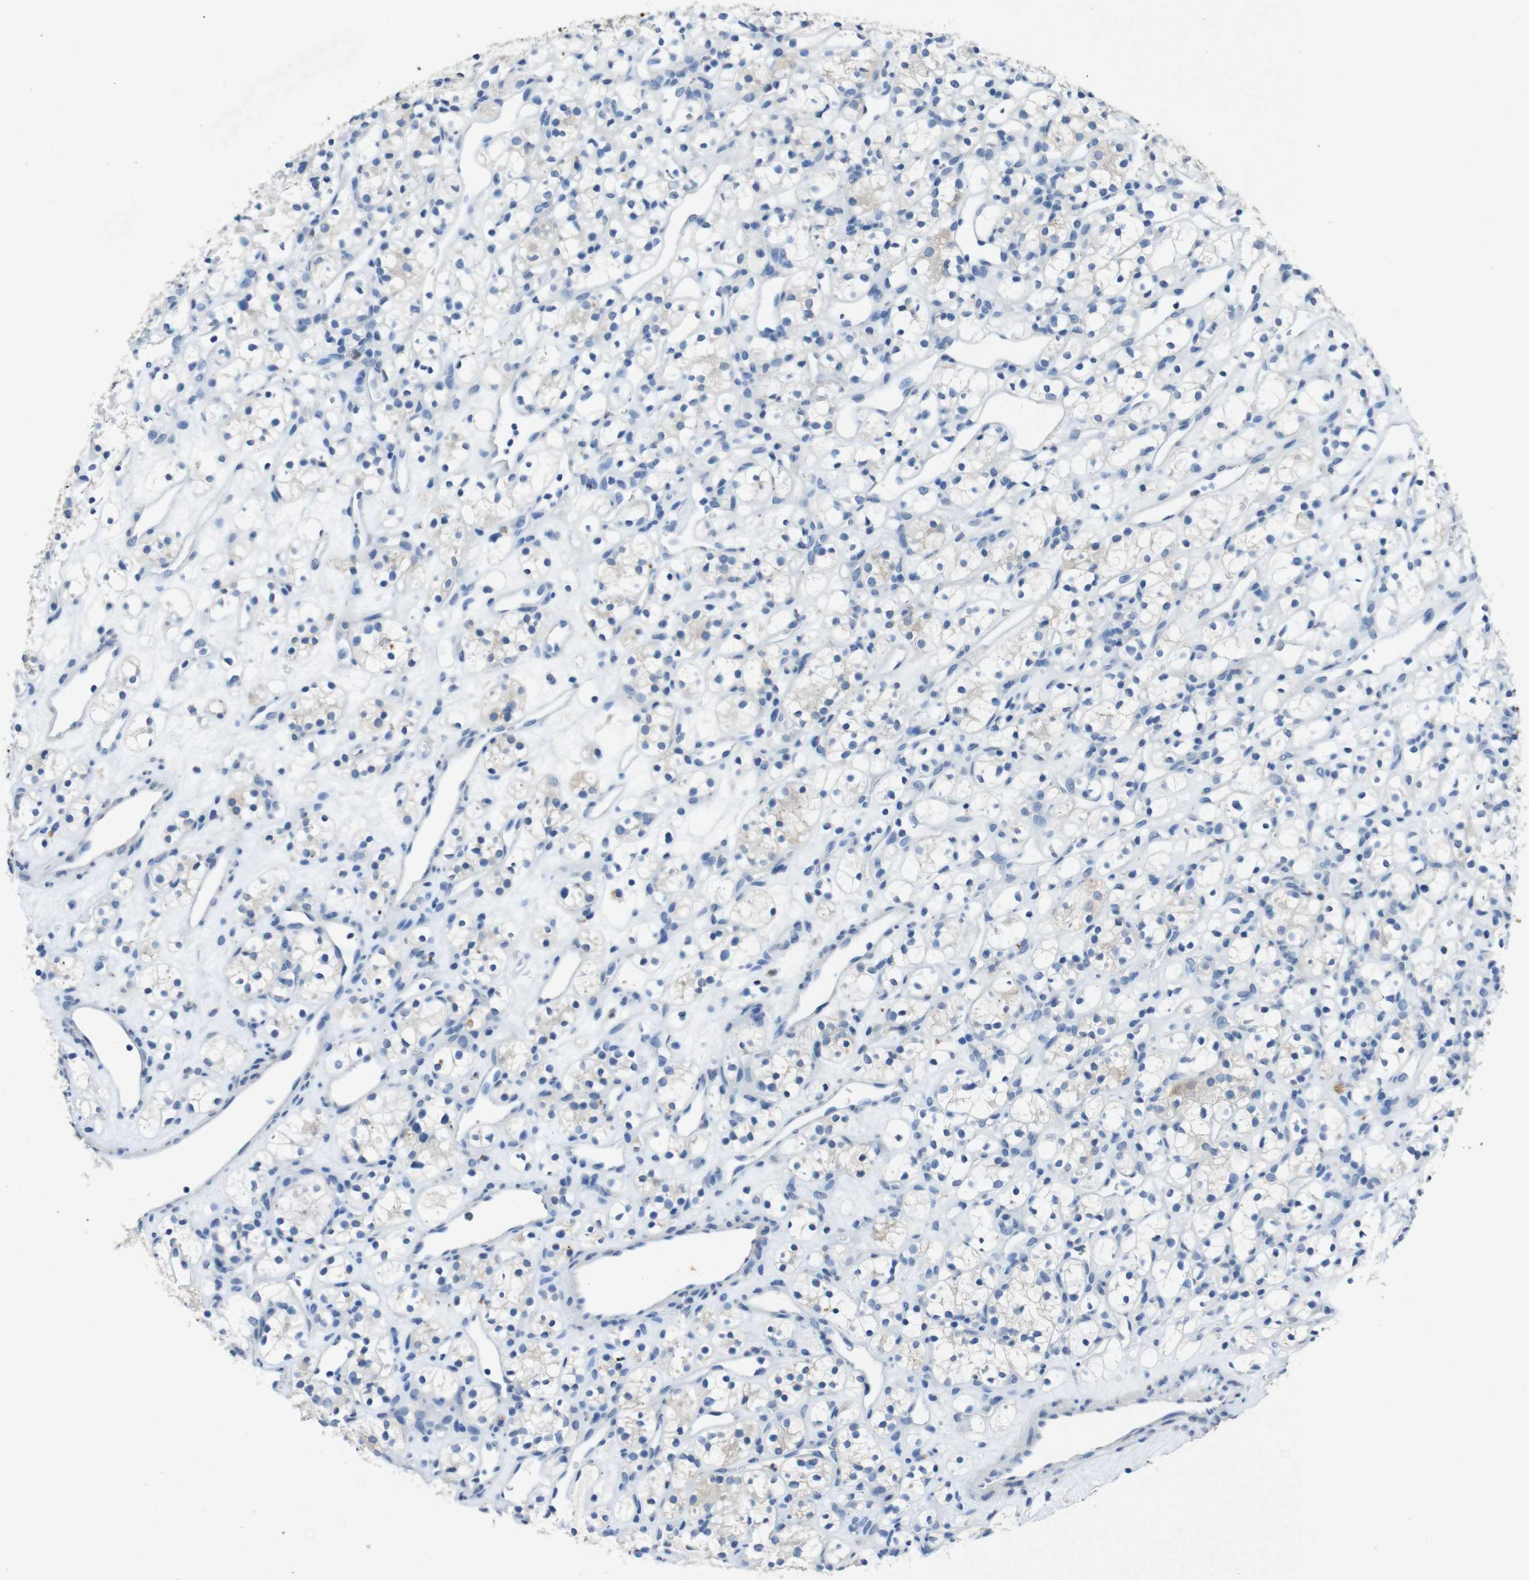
{"staining": {"intensity": "negative", "quantity": "none", "location": "none"}, "tissue": "renal cancer", "cell_type": "Tumor cells", "image_type": "cancer", "snomed": [{"axis": "morphology", "description": "Adenocarcinoma, NOS"}, {"axis": "topography", "description": "Kidney"}], "caption": "This is an immunohistochemistry photomicrograph of human renal adenocarcinoma. There is no positivity in tumor cells.", "gene": "STBD1", "patient": {"sex": "female", "age": 60}}